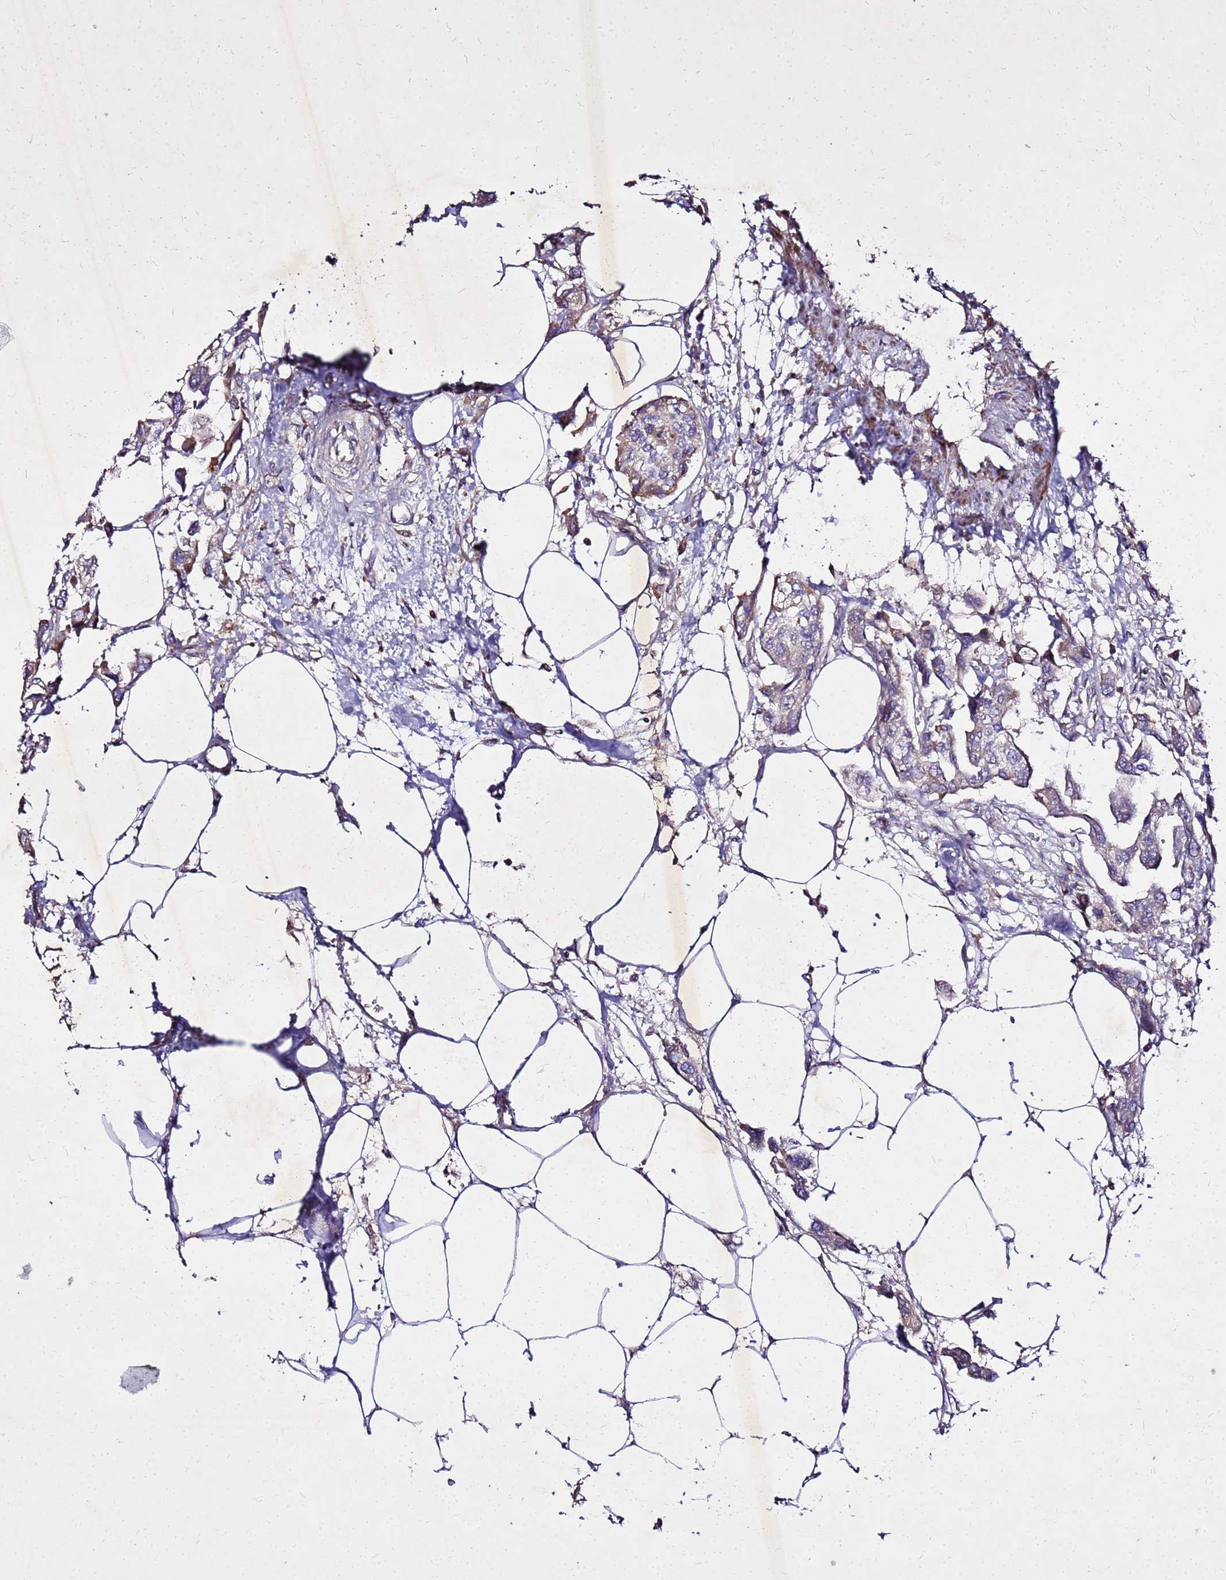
{"staining": {"intensity": "weak", "quantity": "25%-75%", "location": "cytoplasmic/membranous"}, "tissue": "urothelial cancer", "cell_type": "Tumor cells", "image_type": "cancer", "snomed": [{"axis": "morphology", "description": "Urothelial carcinoma, High grade"}, {"axis": "topography", "description": "Urinary bladder"}], "caption": "Urothelial carcinoma (high-grade) was stained to show a protein in brown. There is low levels of weak cytoplasmic/membranous positivity in about 25%-75% of tumor cells.", "gene": "COX14", "patient": {"sex": "male", "age": 67}}